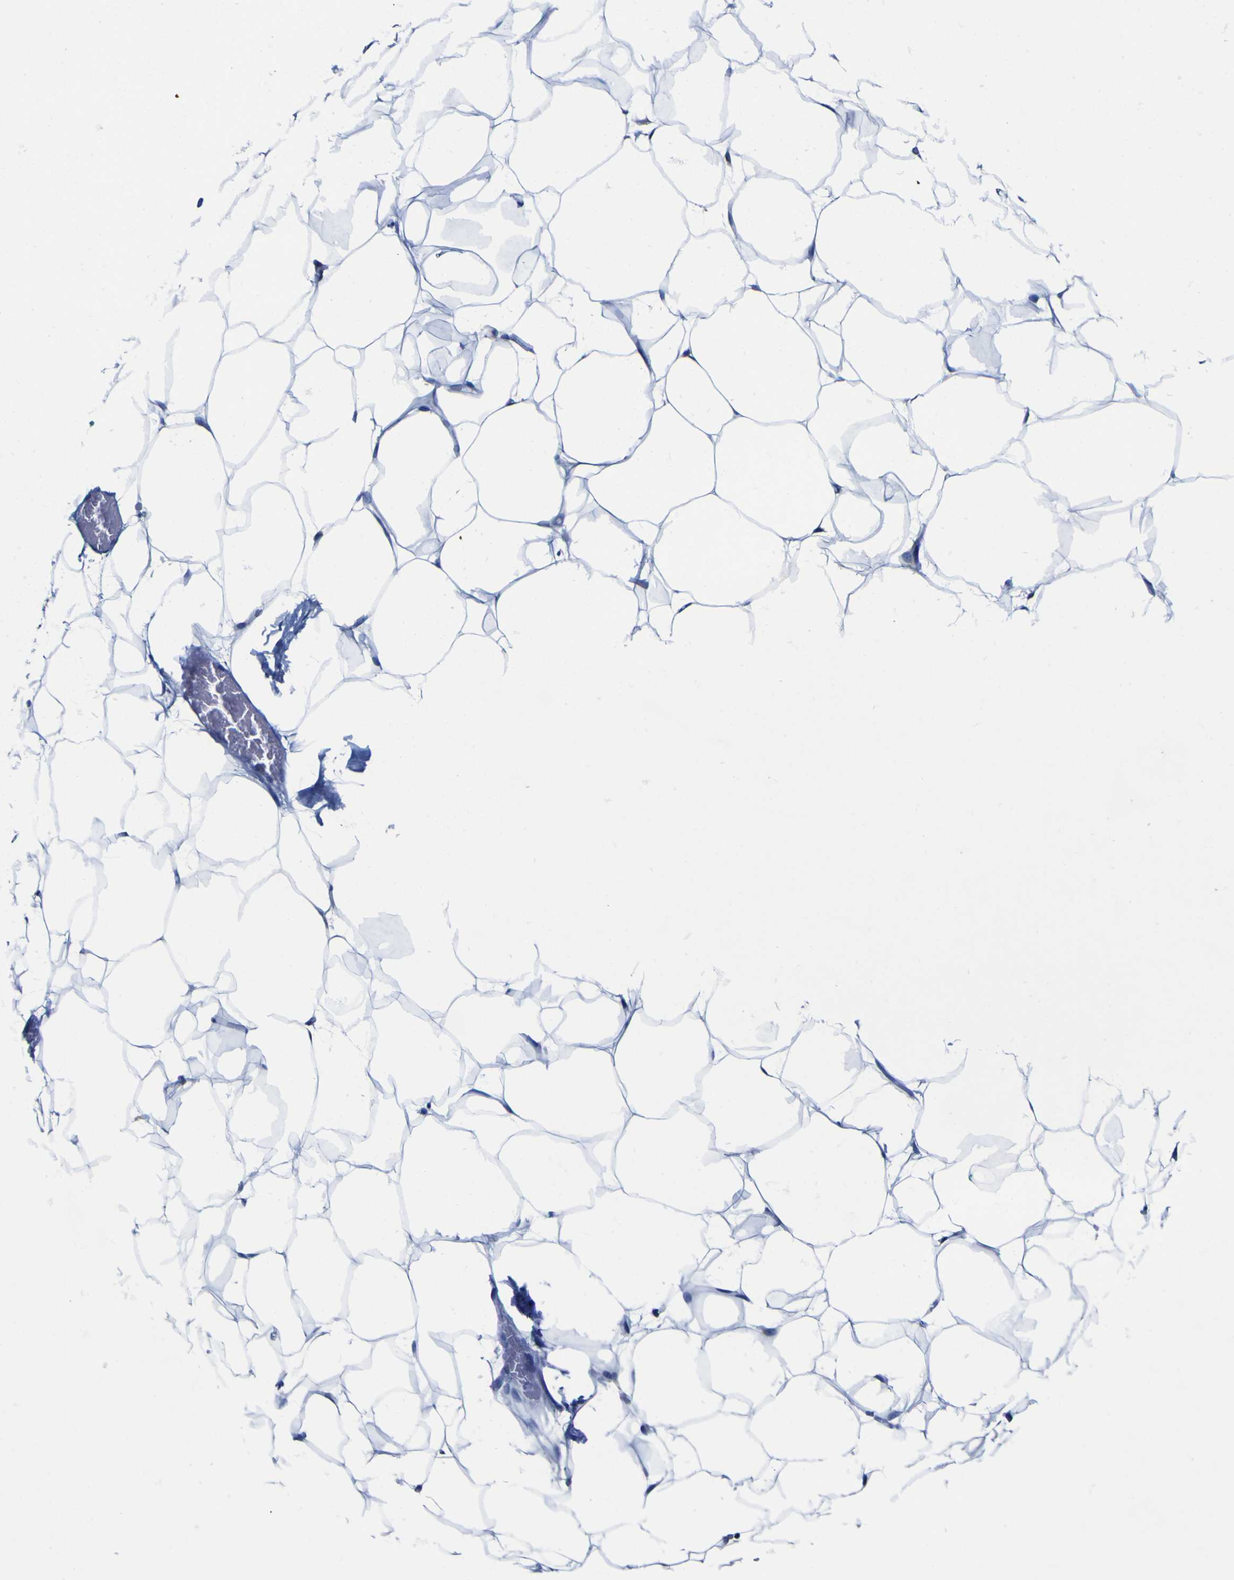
{"staining": {"intensity": "negative", "quantity": "none", "location": "none"}, "tissue": "adipose tissue", "cell_type": "Adipocytes", "image_type": "normal", "snomed": [{"axis": "morphology", "description": "Normal tissue, NOS"}, {"axis": "topography", "description": "Breast"}, {"axis": "topography", "description": "Adipose tissue"}], "caption": "Immunohistochemistry micrograph of normal adipose tissue stained for a protein (brown), which demonstrates no expression in adipocytes.", "gene": "GOLM1", "patient": {"sex": "female", "age": 25}}